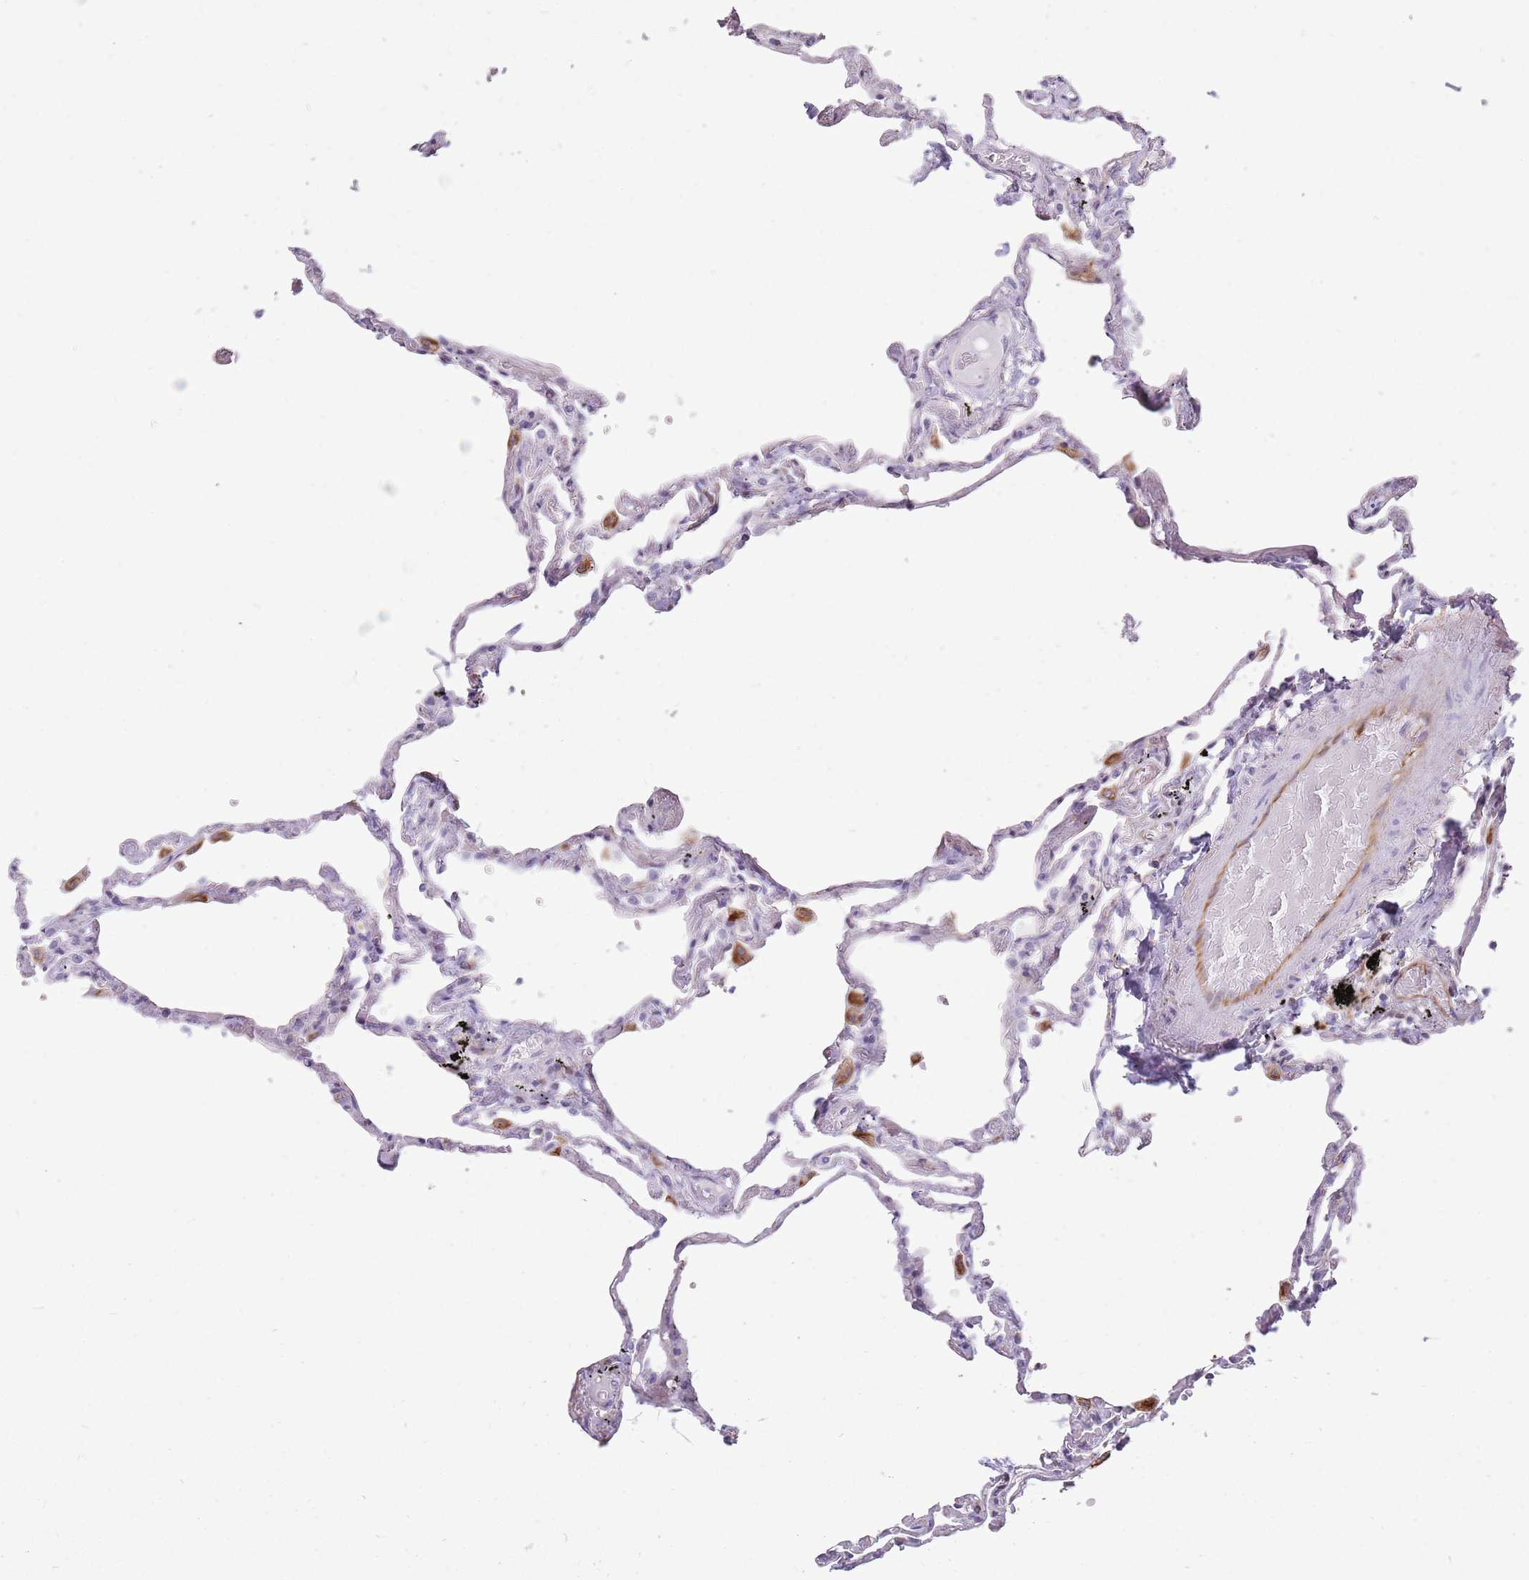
{"staining": {"intensity": "negative", "quantity": "none", "location": "none"}, "tissue": "lung", "cell_type": "Alveolar cells", "image_type": "normal", "snomed": [{"axis": "morphology", "description": "Normal tissue, NOS"}, {"axis": "topography", "description": "Lung"}], "caption": "Immunohistochemistry image of unremarkable lung: human lung stained with DAB reveals no significant protein expression in alveolar cells. Nuclei are stained in blue.", "gene": "ENSG00000271254", "patient": {"sex": "female", "age": 67}}